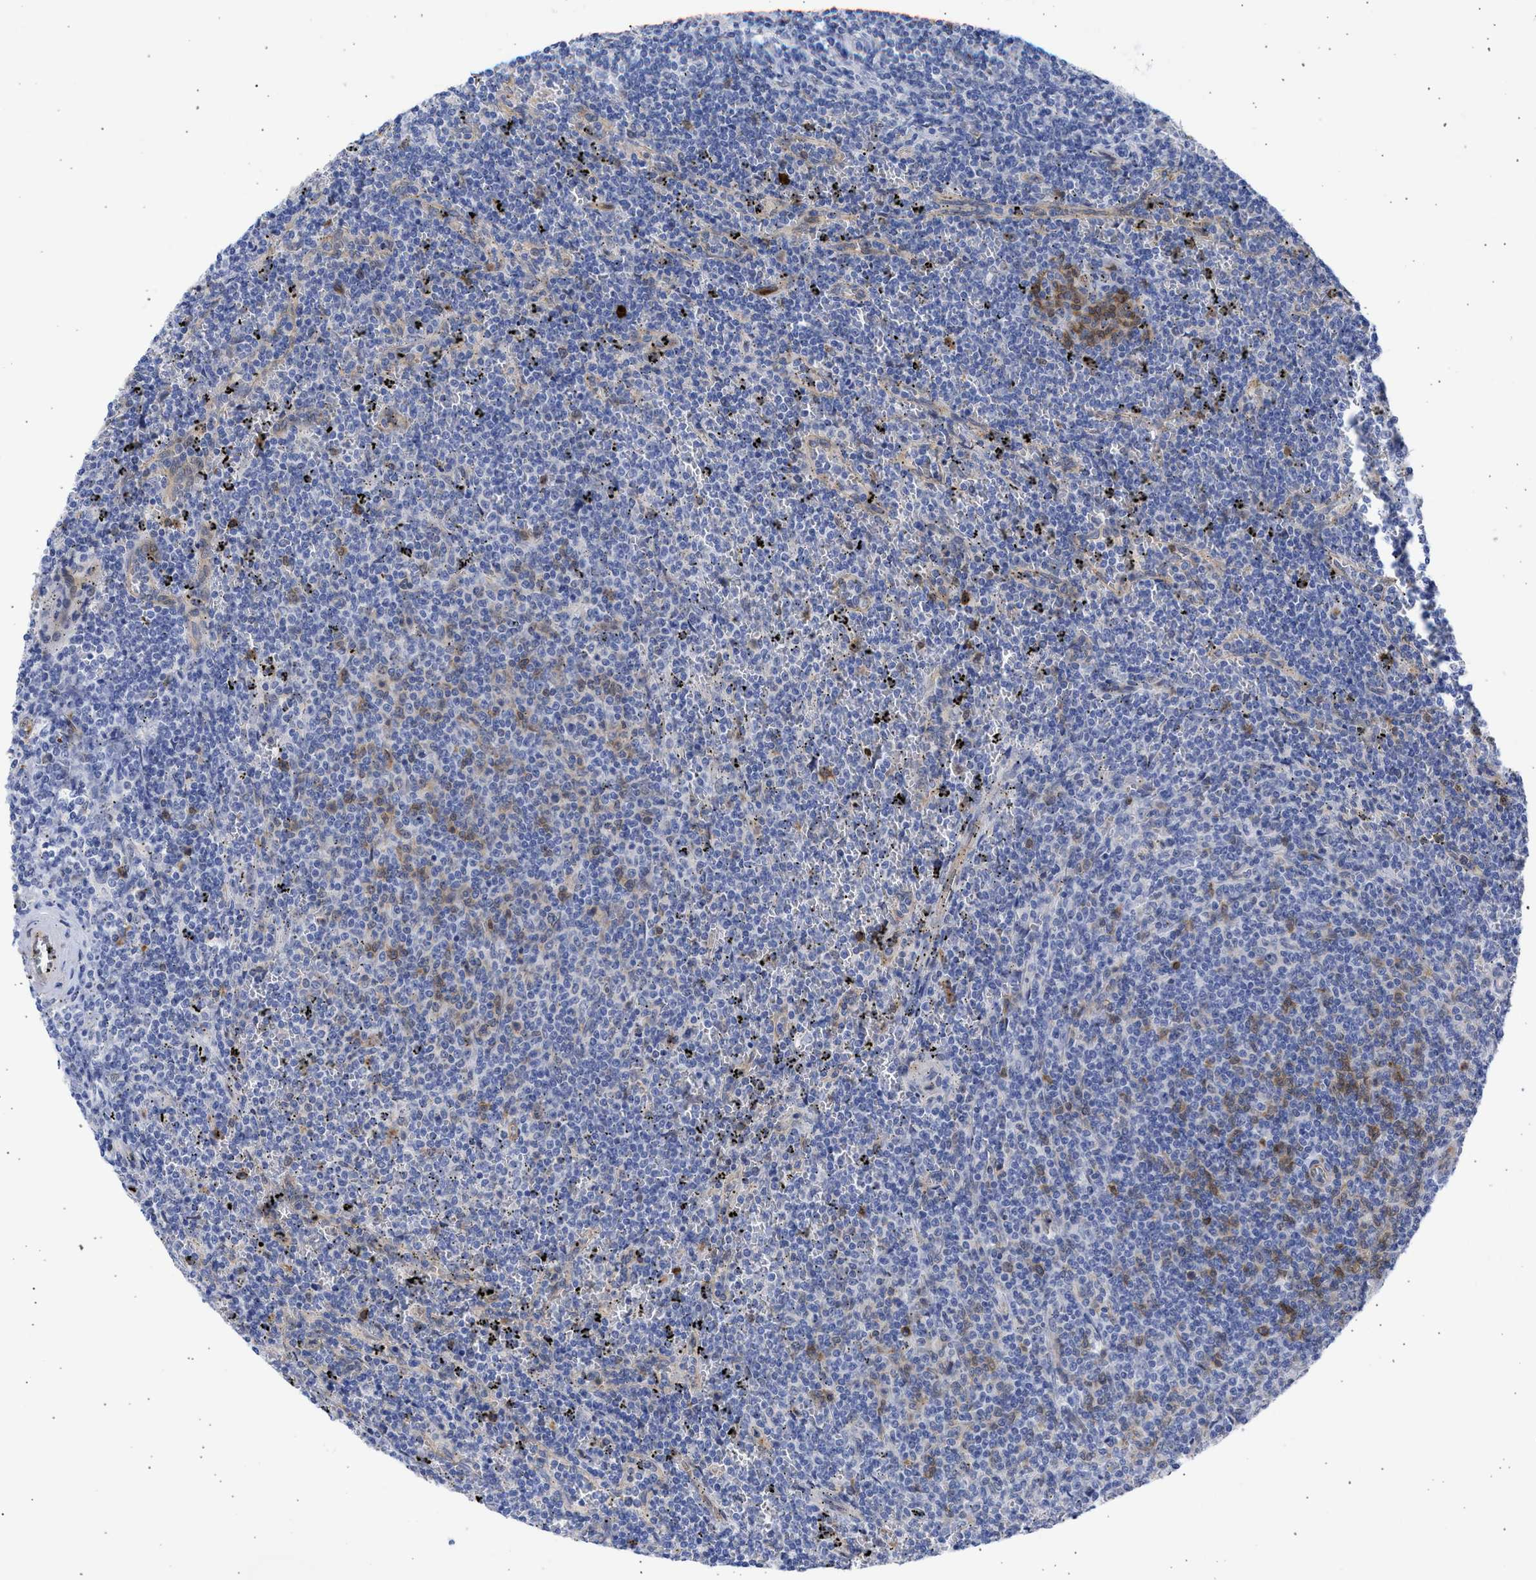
{"staining": {"intensity": "weak", "quantity": "<25%", "location": "cytoplasmic/membranous"}, "tissue": "lymphoma", "cell_type": "Tumor cells", "image_type": "cancer", "snomed": [{"axis": "morphology", "description": "Malignant lymphoma, non-Hodgkin's type, Low grade"}, {"axis": "topography", "description": "Spleen"}], "caption": "This is a photomicrograph of immunohistochemistry staining of malignant lymphoma, non-Hodgkin's type (low-grade), which shows no staining in tumor cells.", "gene": "THRA", "patient": {"sex": "female", "age": 50}}